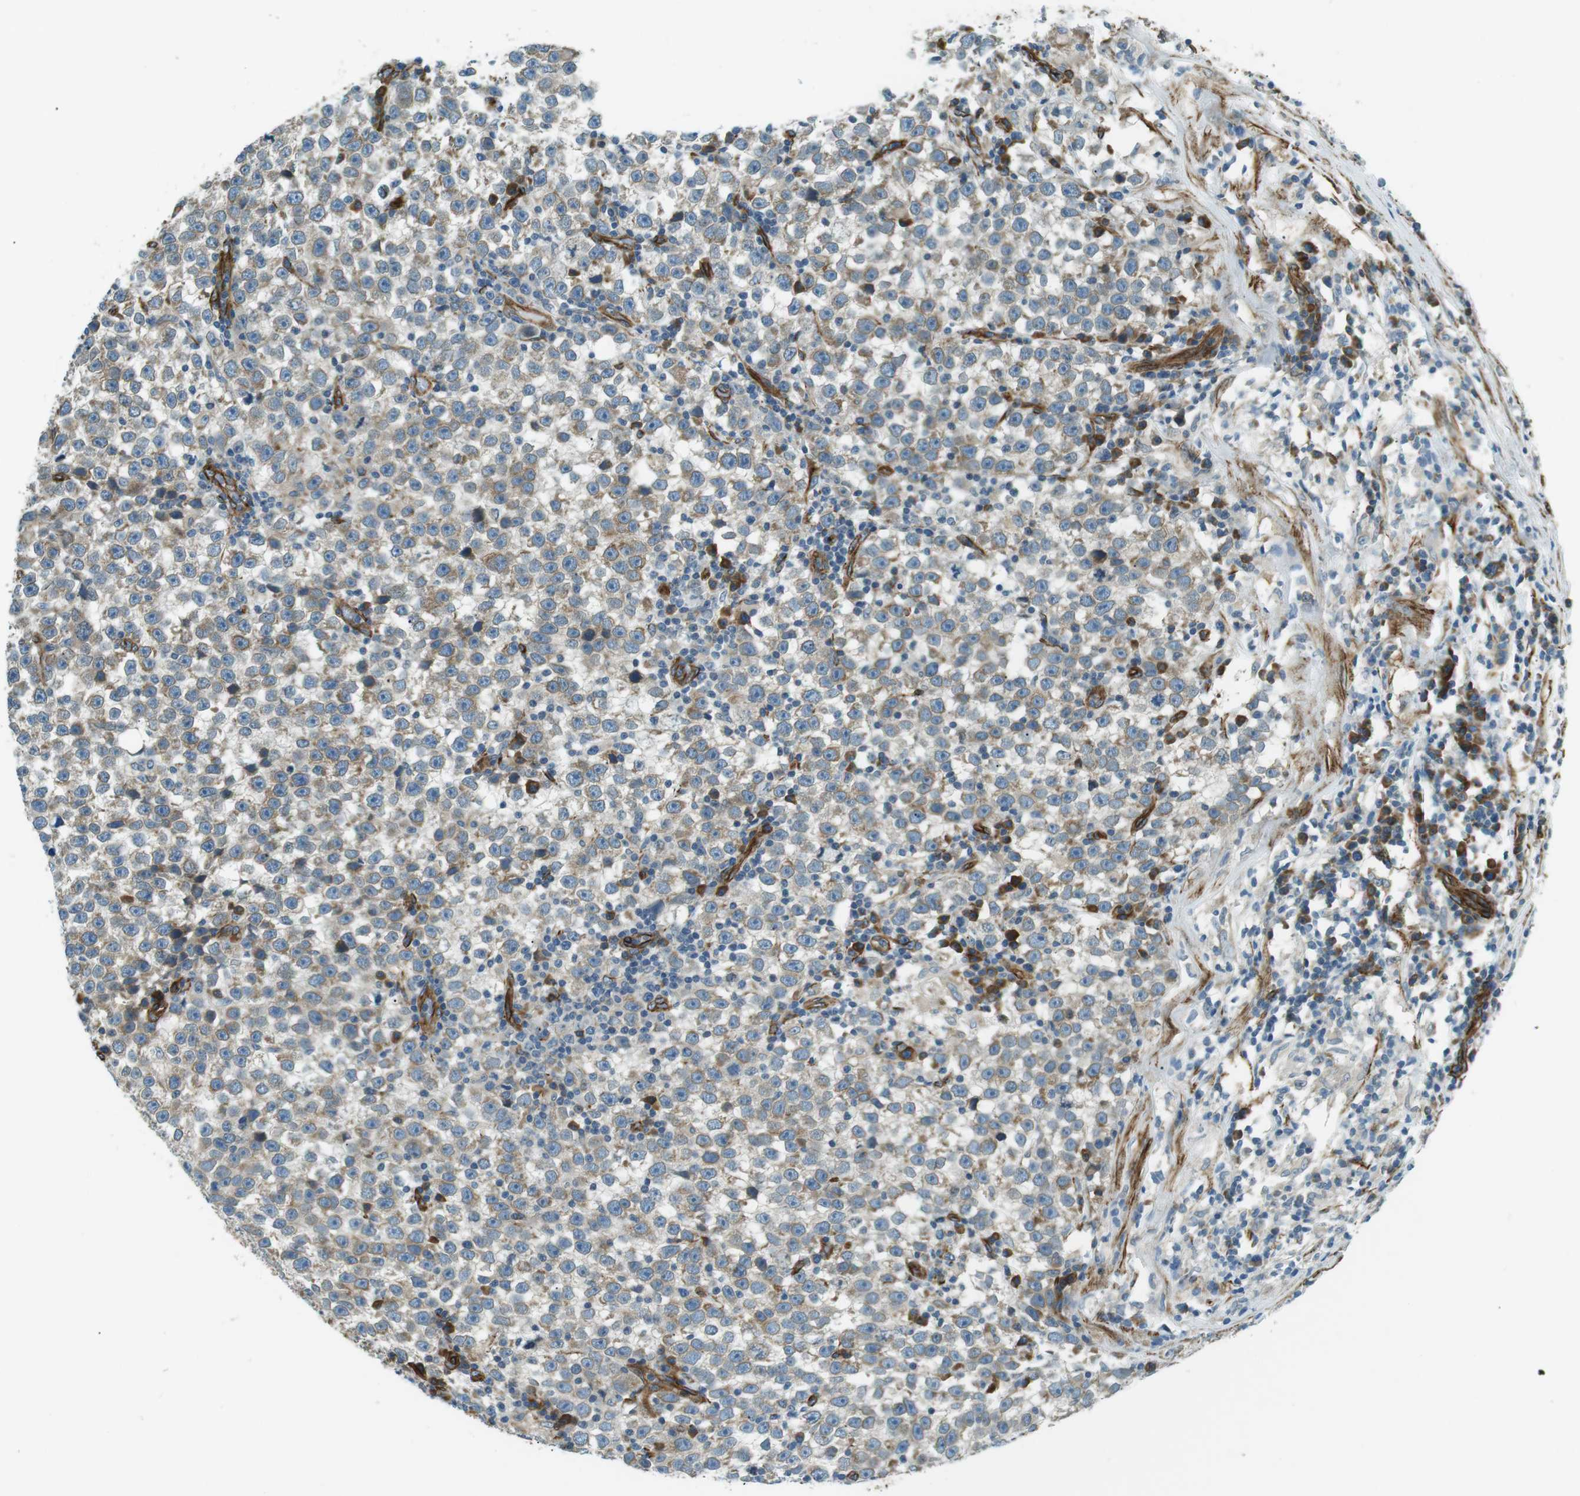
{"staining": {"intensity": "weak", "quantity": ">75%", "location": "cytoplasmic/membranous"}, "tissue": "testis cancer", "cell_type": "Tumor cells", "image_type": "cancer", "snomed": [{"axis": "morphology", "description": "Seminoma, NOS"}, {"axis": "topography", "description": "Testis"}], "caption": "This is a histology image of immunohistochemistry (IHC) staining of testis seminoma, which shows weak positivity in the cytoplasmic/membranous of tumor cells.", "gene": "ODR4", "patient": {"sex": "male", "age": 43}}